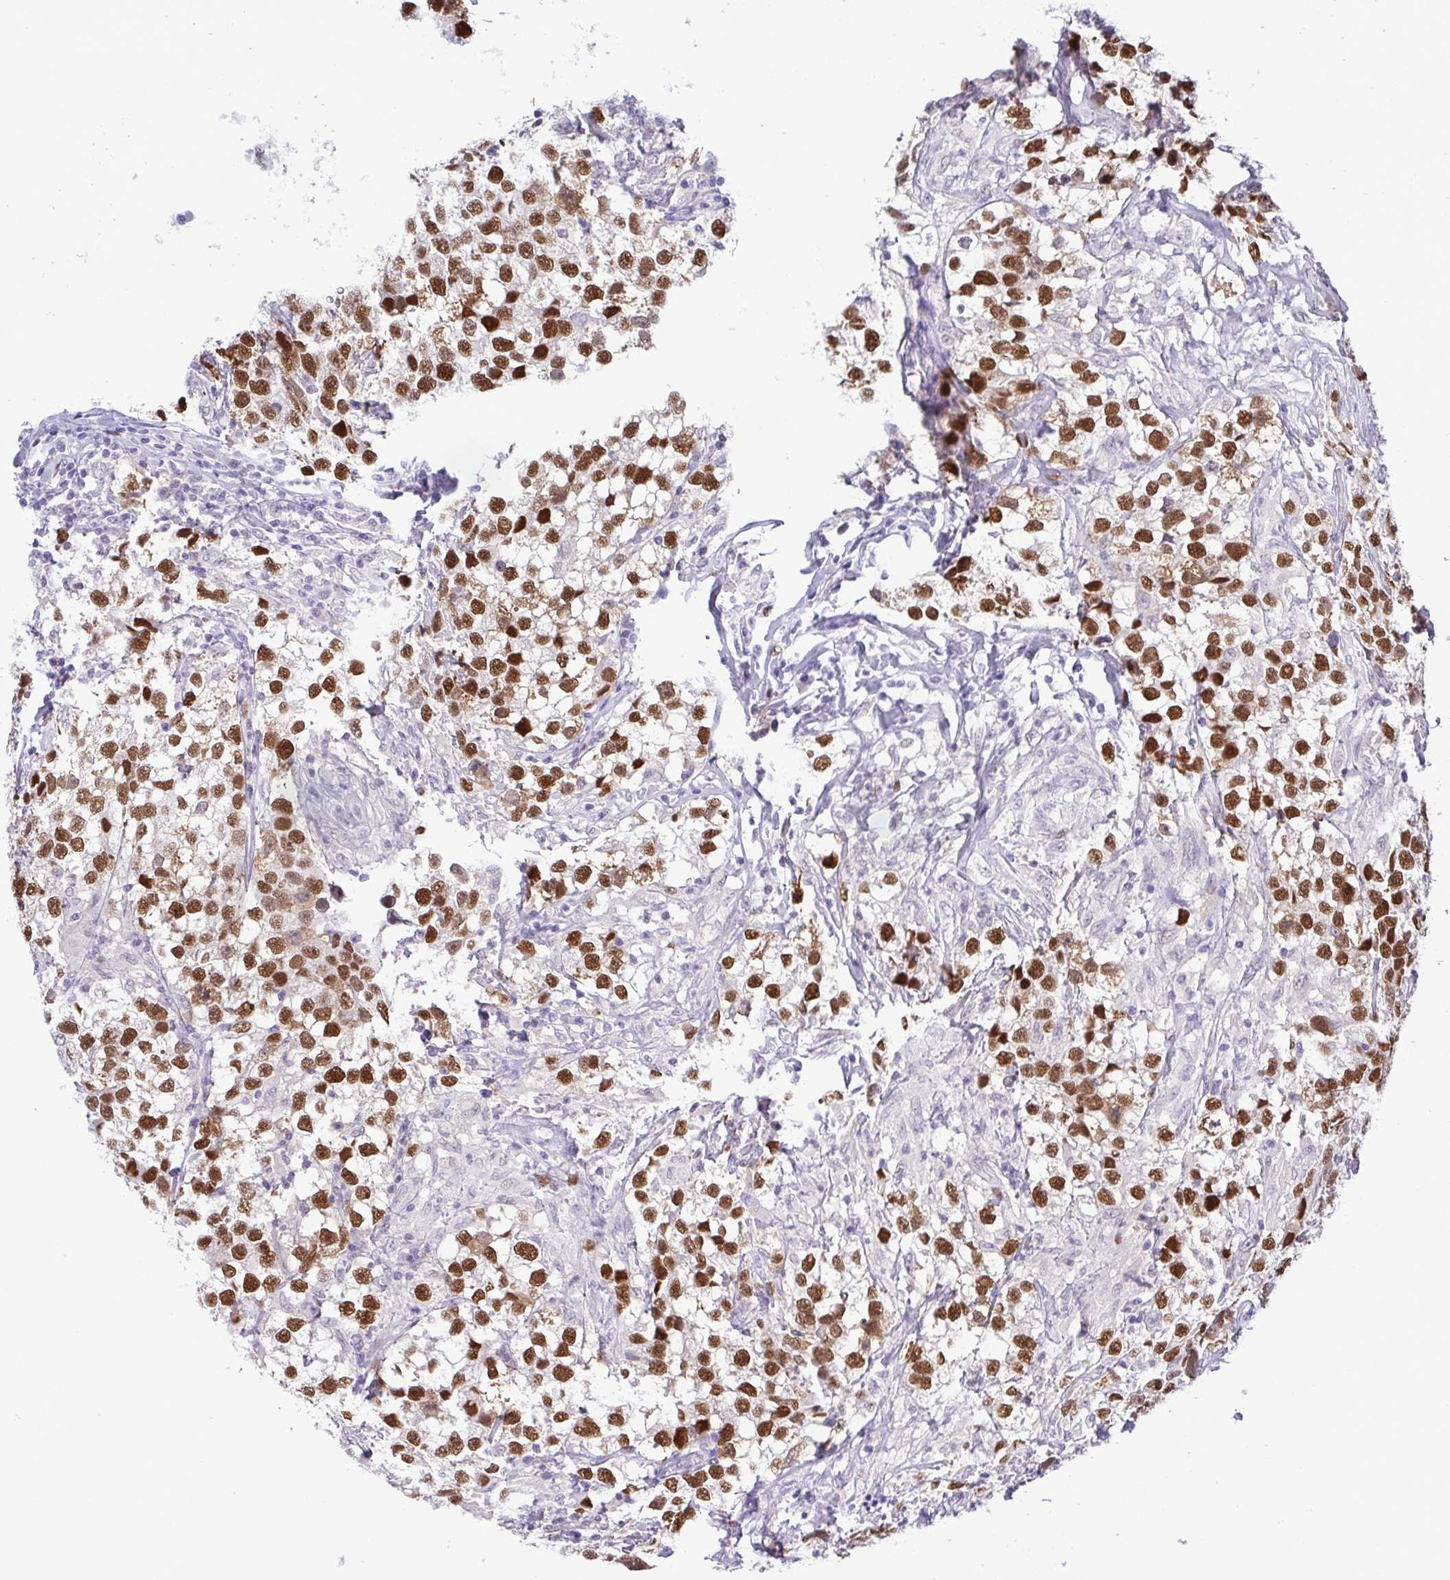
{"staining": {"intensity": "strong", "quantity": ">75%", "location": "nuclear"}, "tissue": "testis cancer", "cell_type": "Tumor cells", "image_type": "cancer", "snomed": [{"axis": "morphology", "description": "Seminoma, NOS"}, {"axis": "topography", "description": "Testis"}], "caption": "DAB immunohistochemical staining of human testis cancer (seminoma) demonstrates strong nuclear protein staining in approximately >75% of tumor cells.", "gene": "TIPIN", "patient": {"sex": "male", "age": 46}}